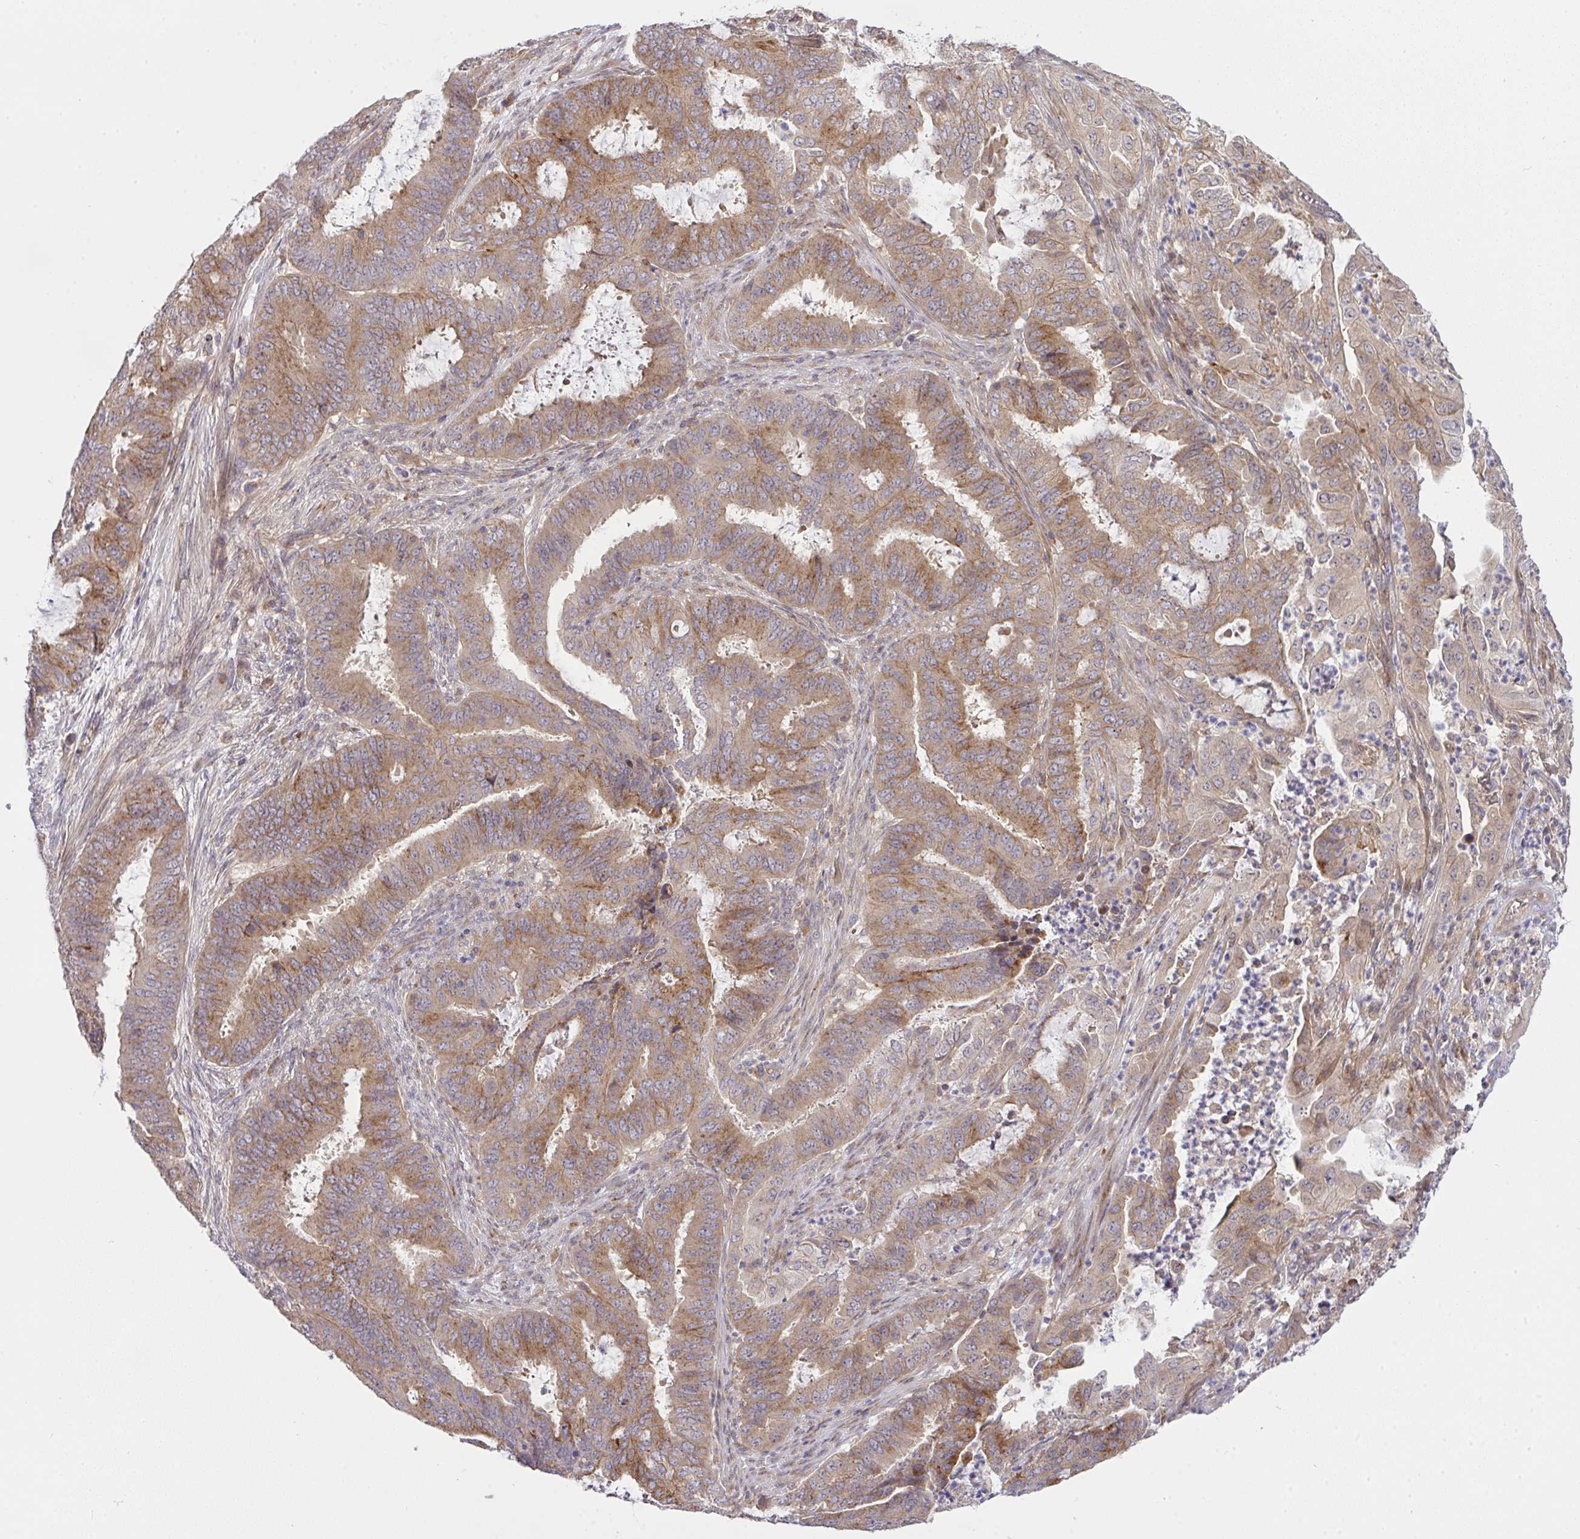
{"staining": {"intensity": "moderate", "quantity": ">75%", "location": "cytoplasmic/membranous"}, "tissue": "endometrial cancer", "cell_type": "Tumor cells", "image_type": "cancer", "snomed": [{"axis": "morphology", "description": "Adenocarcinoma, NOS"}, {"axis": "topography", "description": "Endometrium"}], "caption": "Approximately >75% of tumor cells in human endometrial cancer display moderate cytoplasmic/membranous protein positivity as visualized by brown immunohistochemical staining.", "gene": "SLC9A6", "patient": {"sex": "female", "age": 51}}